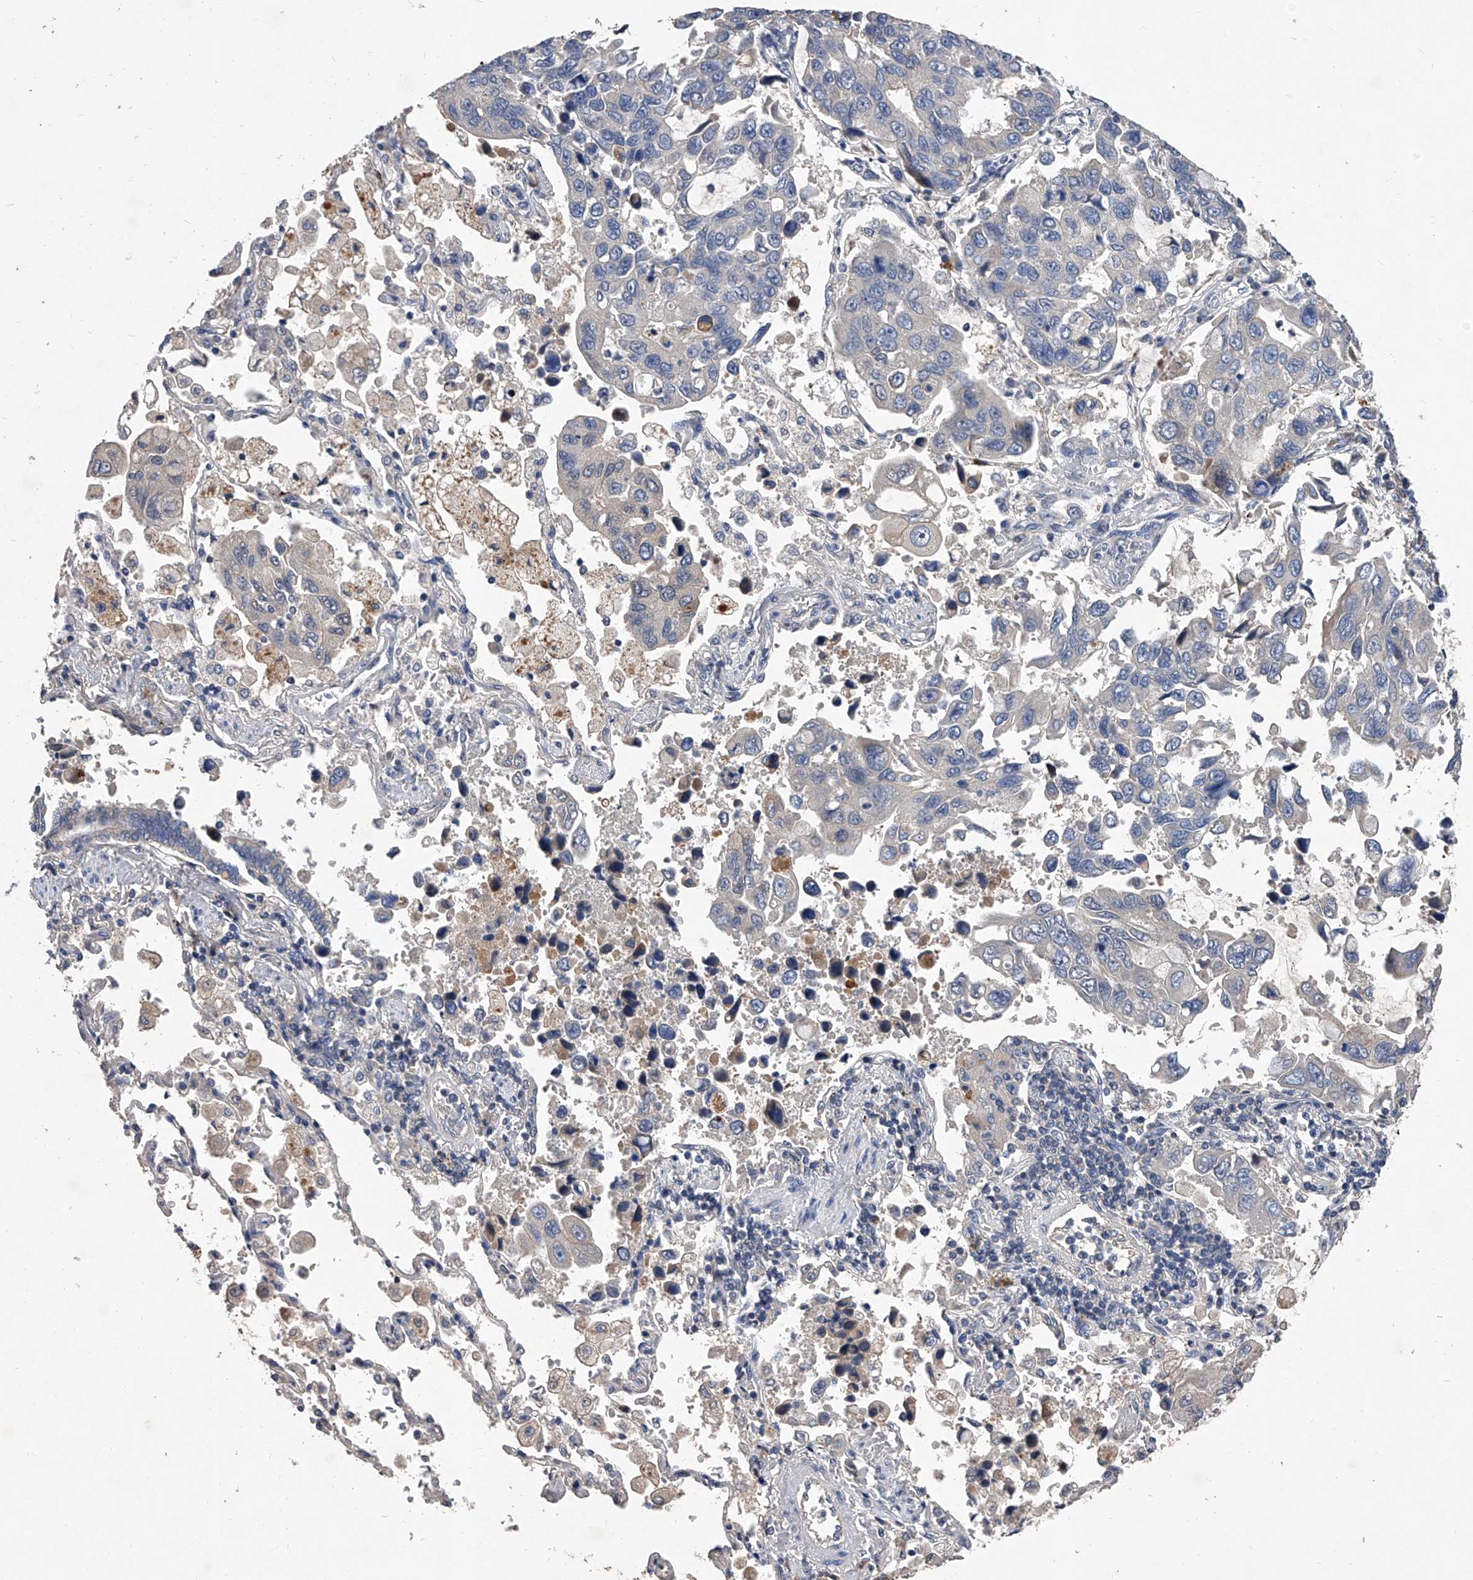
{"staining": {"intensity": "negative", "quantity": "none", "location": "none"}, "tissue": "lung cancer", "cell_type": "Tumor cells", "image_type": "cancer", "snomed": [{"axis": "morphology", "description": "Adenocarcinoma, NOS"}, {"axis": "topography", "description": "Lung"}], "caption": "Tumor cells show no significant staining in adenocarcinoma (lung). (DAB (3,3'-diaminobenzidine) immunohistochemistry (IHC) visualized using brightfield microscopy, high magnification).", "gene": "C5", "patient": {"sex": "male", "age": 64}}